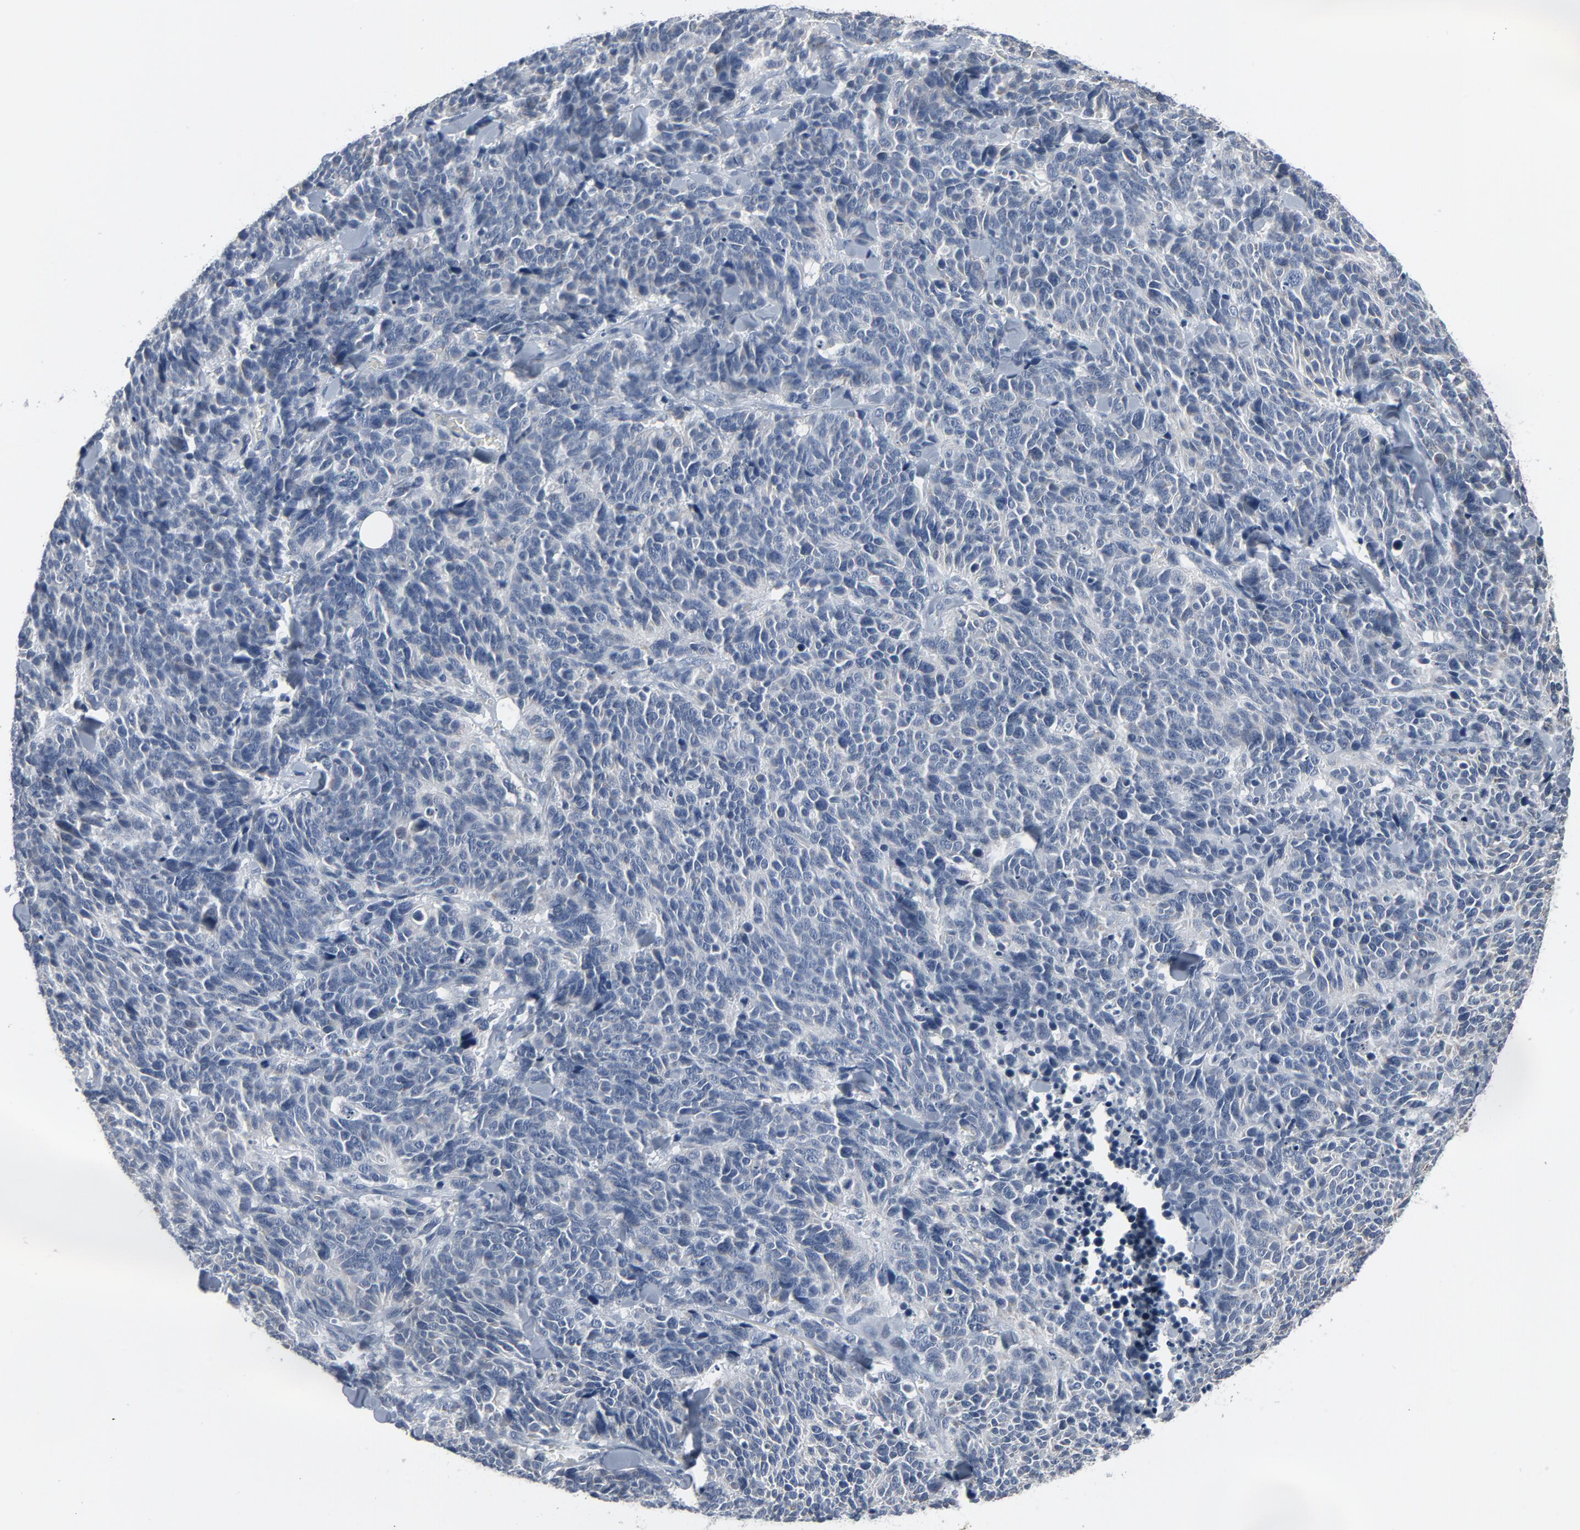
{"staining": {"intensity": "negative", "quantity": "none", "location": "none"}, "tissue": "lung cancer", "cell_type": "Tumor cells", "image_type": "cancer", "snomed": [{"axis": "morphology", "description": "Neoplasm, malignant, NOS"}, {"axis": "topography", "description": "Lung"}], "caption": "Lung cancer was stained to show a protein in brown. There is no significant positivity in tumor cells.", "gene": "GPX2", "patient": {"sex": "female", "age": 58}}